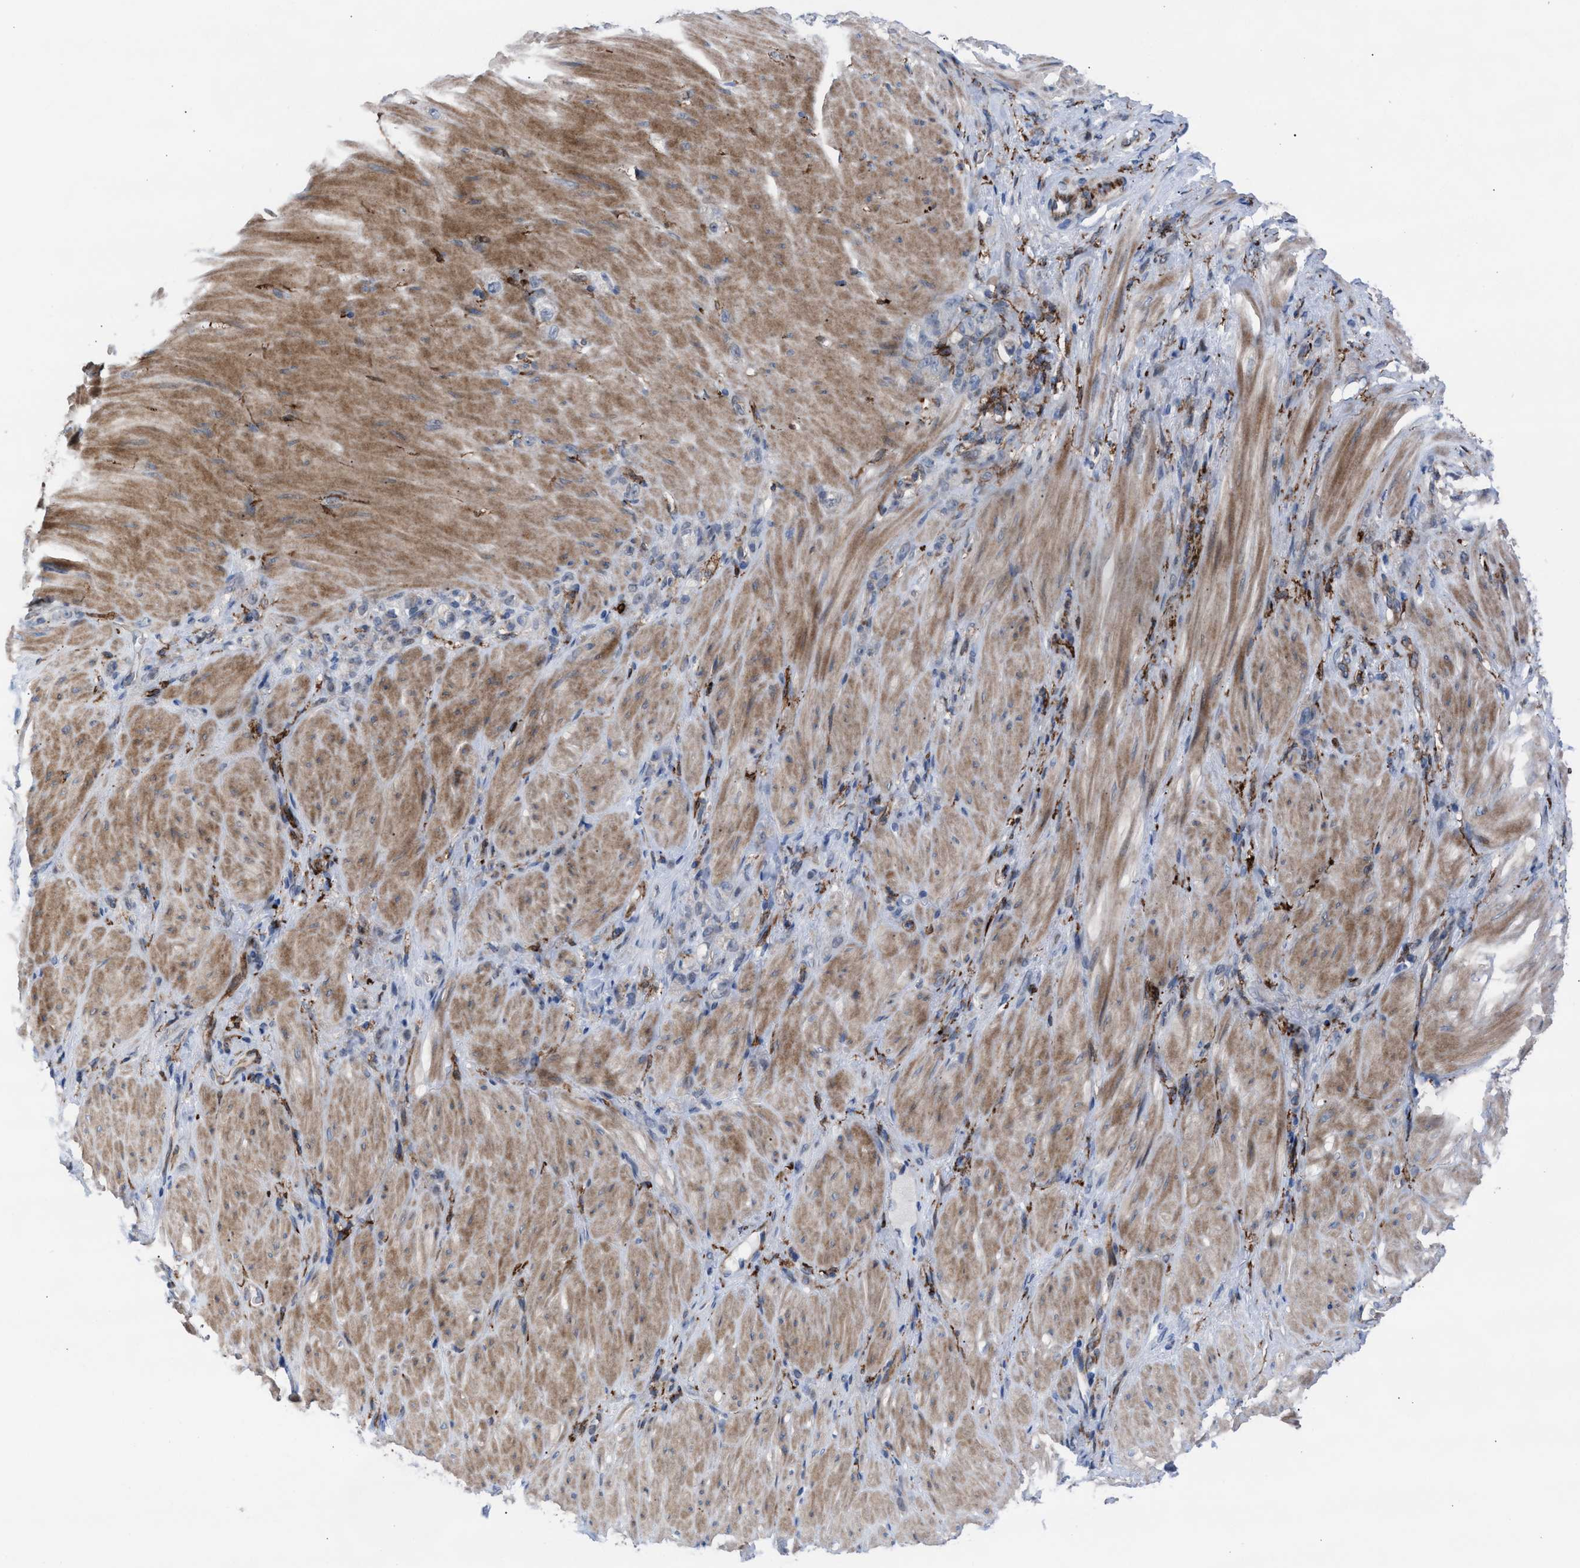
{"staining": {"intensity": "negative", "quantity": "none", "location": "none"}, "tissue": "stomach cancer", "cell_type": "Tumor cells", "image_type": "cancer", "snomed": [{"axis": "morphology", "description": "Normal tissue, NOS"}, {"axis": "morphology", "description": "Adenocarcinoma, NOS"}, {"axis": "topography", "description": "Stomach"}], "caption": "The photomicrograph demonstrates no significant positivity in tumor cells of stomach adenocarcinoma.", "gene": "SLC47A1", "patient": {"sex": "male", "age": 82}}